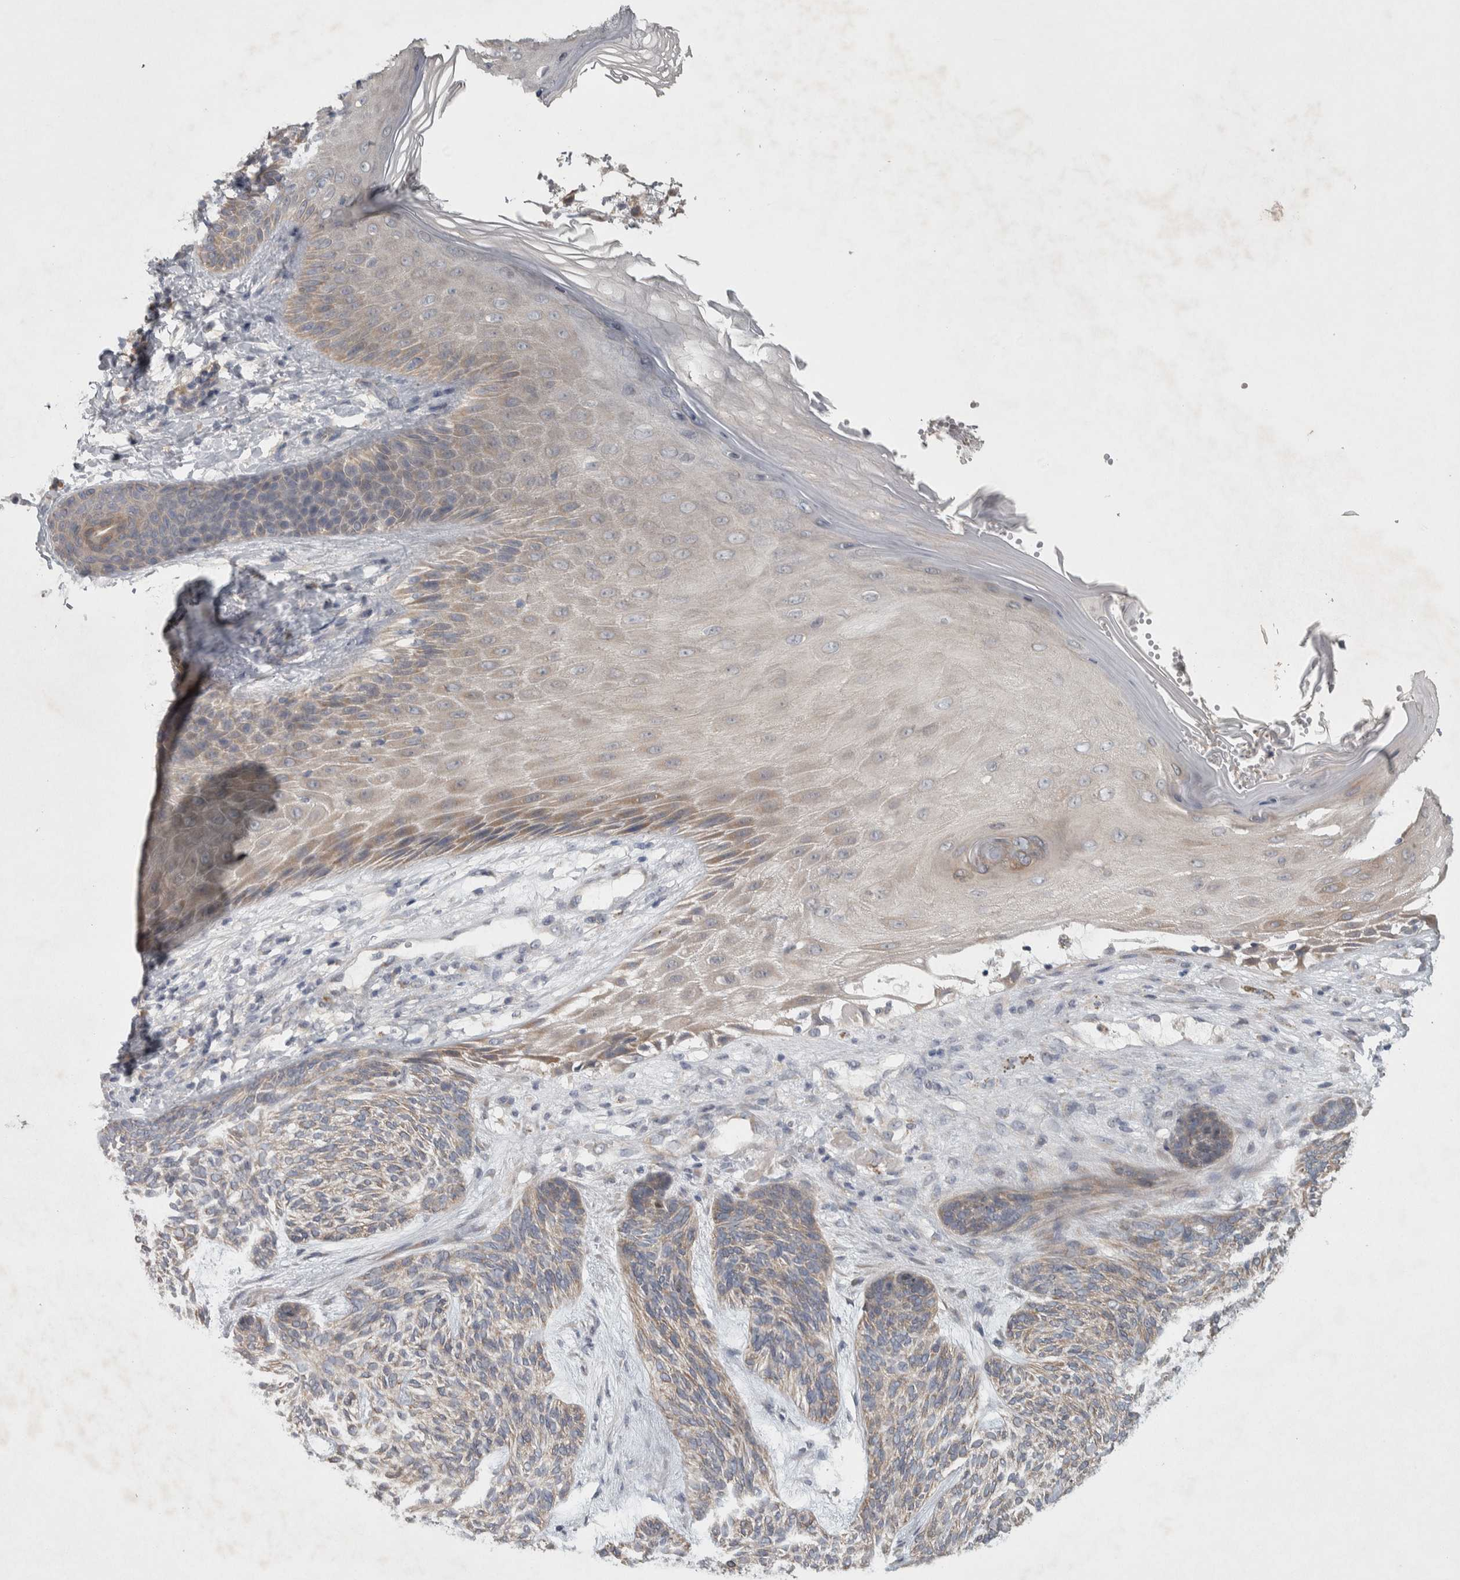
{"staining": {"intensity": "weak", "quantity": "25%-75%", "location": "cytoplasmic/membranous"}, "tissue": "skin cancer", "cell_type": "Tumor cells", "image_type": "cancer", "snomed": [{"axis": "morphology", "description": "Basal cell carcinoma"}, {"axis": "topography", "description": "Skin"}], "caption": "Skin basal cell carcinoma stained with immunohistochemistry reveals weak cytoplasmic/membranous staining in approximately 25%-75% of tumor cells. (Stains: DAB (3,3'-diaminobenzidine) in brown, nuclei in blue, Microscopy: brightfield microscopy at high magnification).", "gene": "SRP68", "patient": {"sex": "male", "age": 55}}